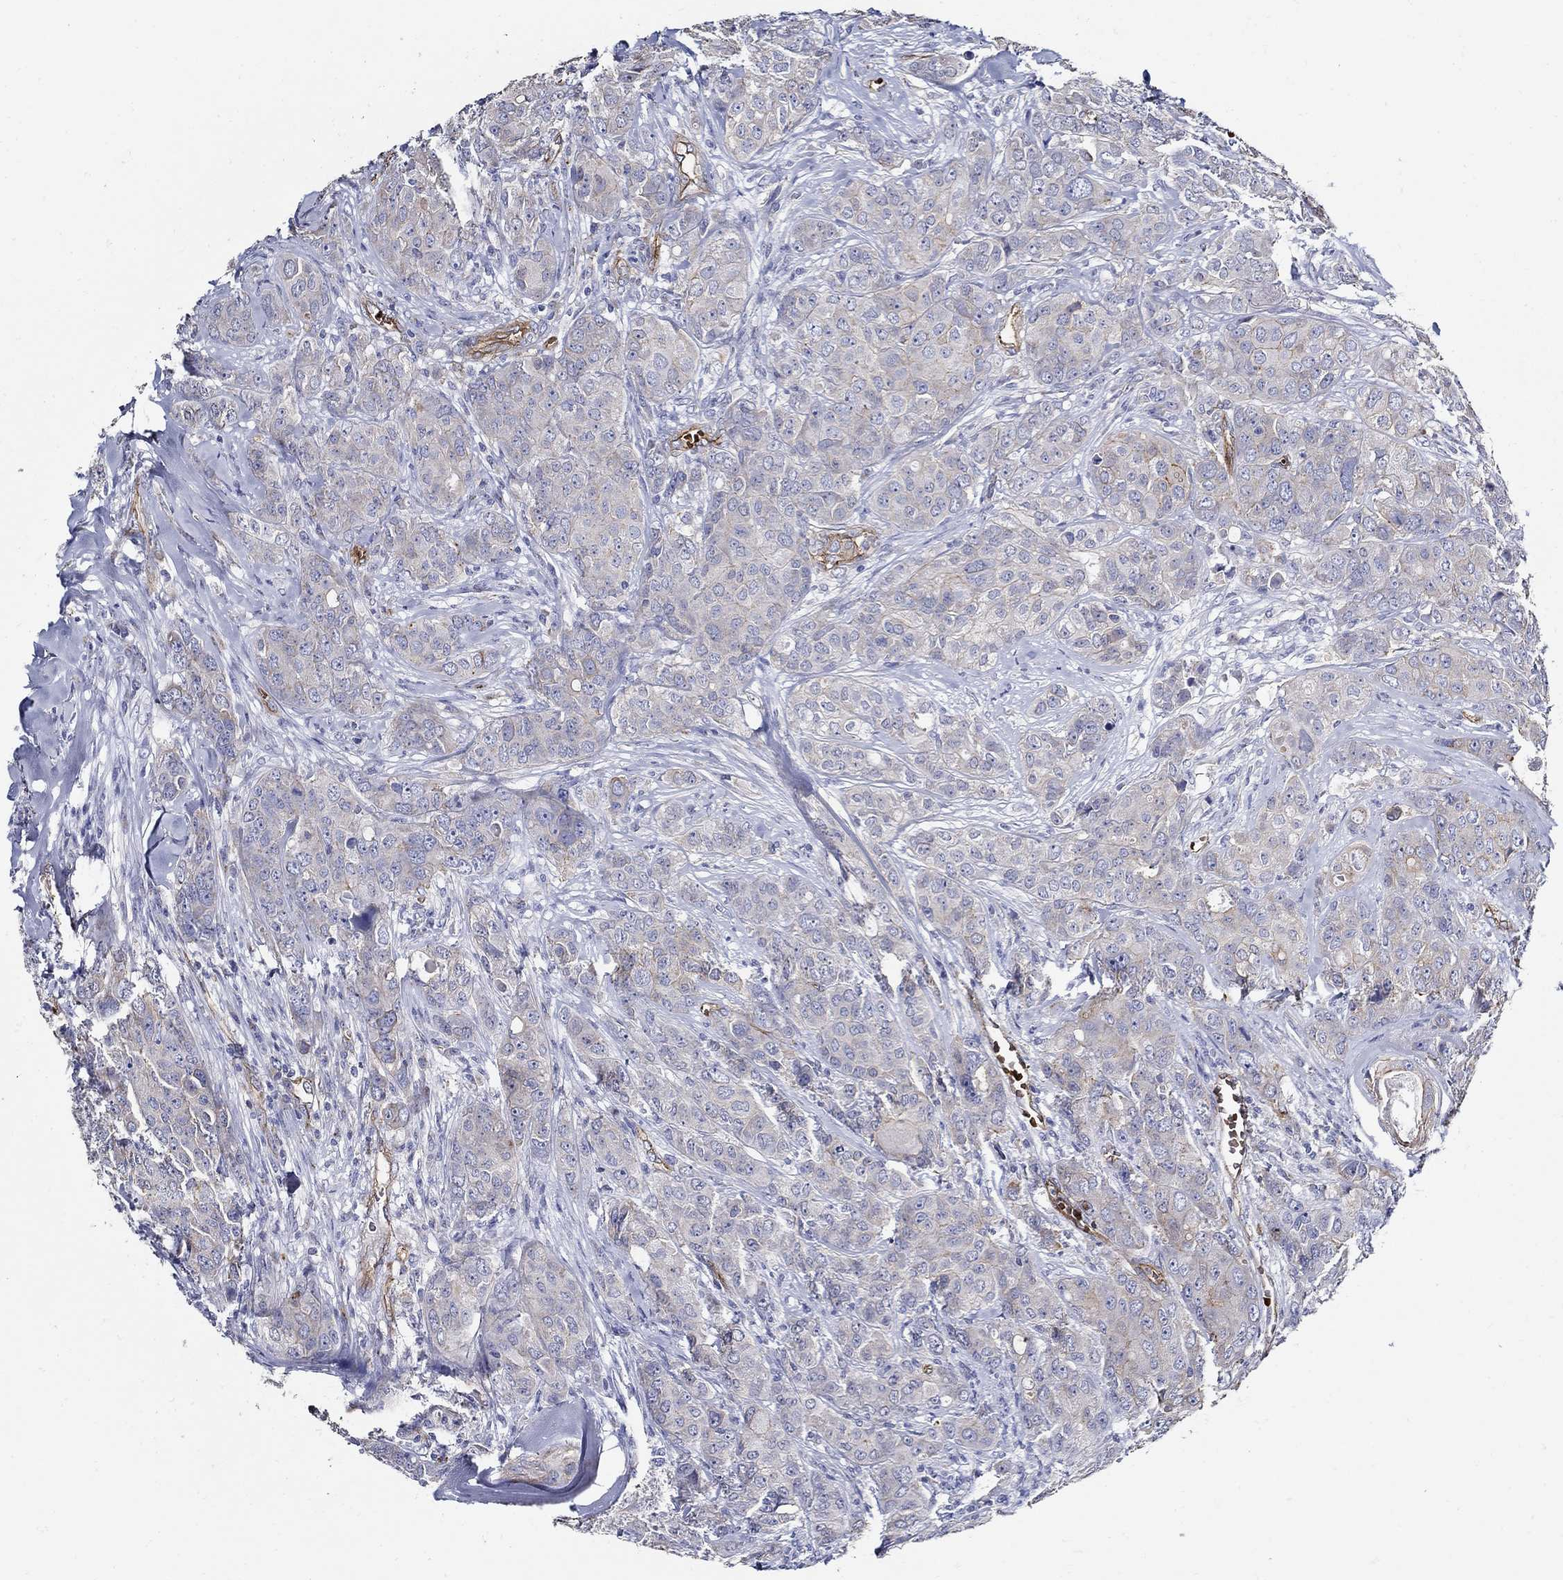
{"staining": {"intensity": "negative", "quantity": "none", "location": "none"}, "tissue": "breast cancer", "cell_type": "Tumor cells", "image_type": "cancer", "snomed": [{"axis": "morphology", "description": "Duct carcinoma"}, {"axis": "topography", "description": "Breast"}], "caption": "Micrograph shows no protein positivity in tumor cells of breast cancer tissue.", "gene": "APBB3", "patient": {"sex": "female", "age": 43}}